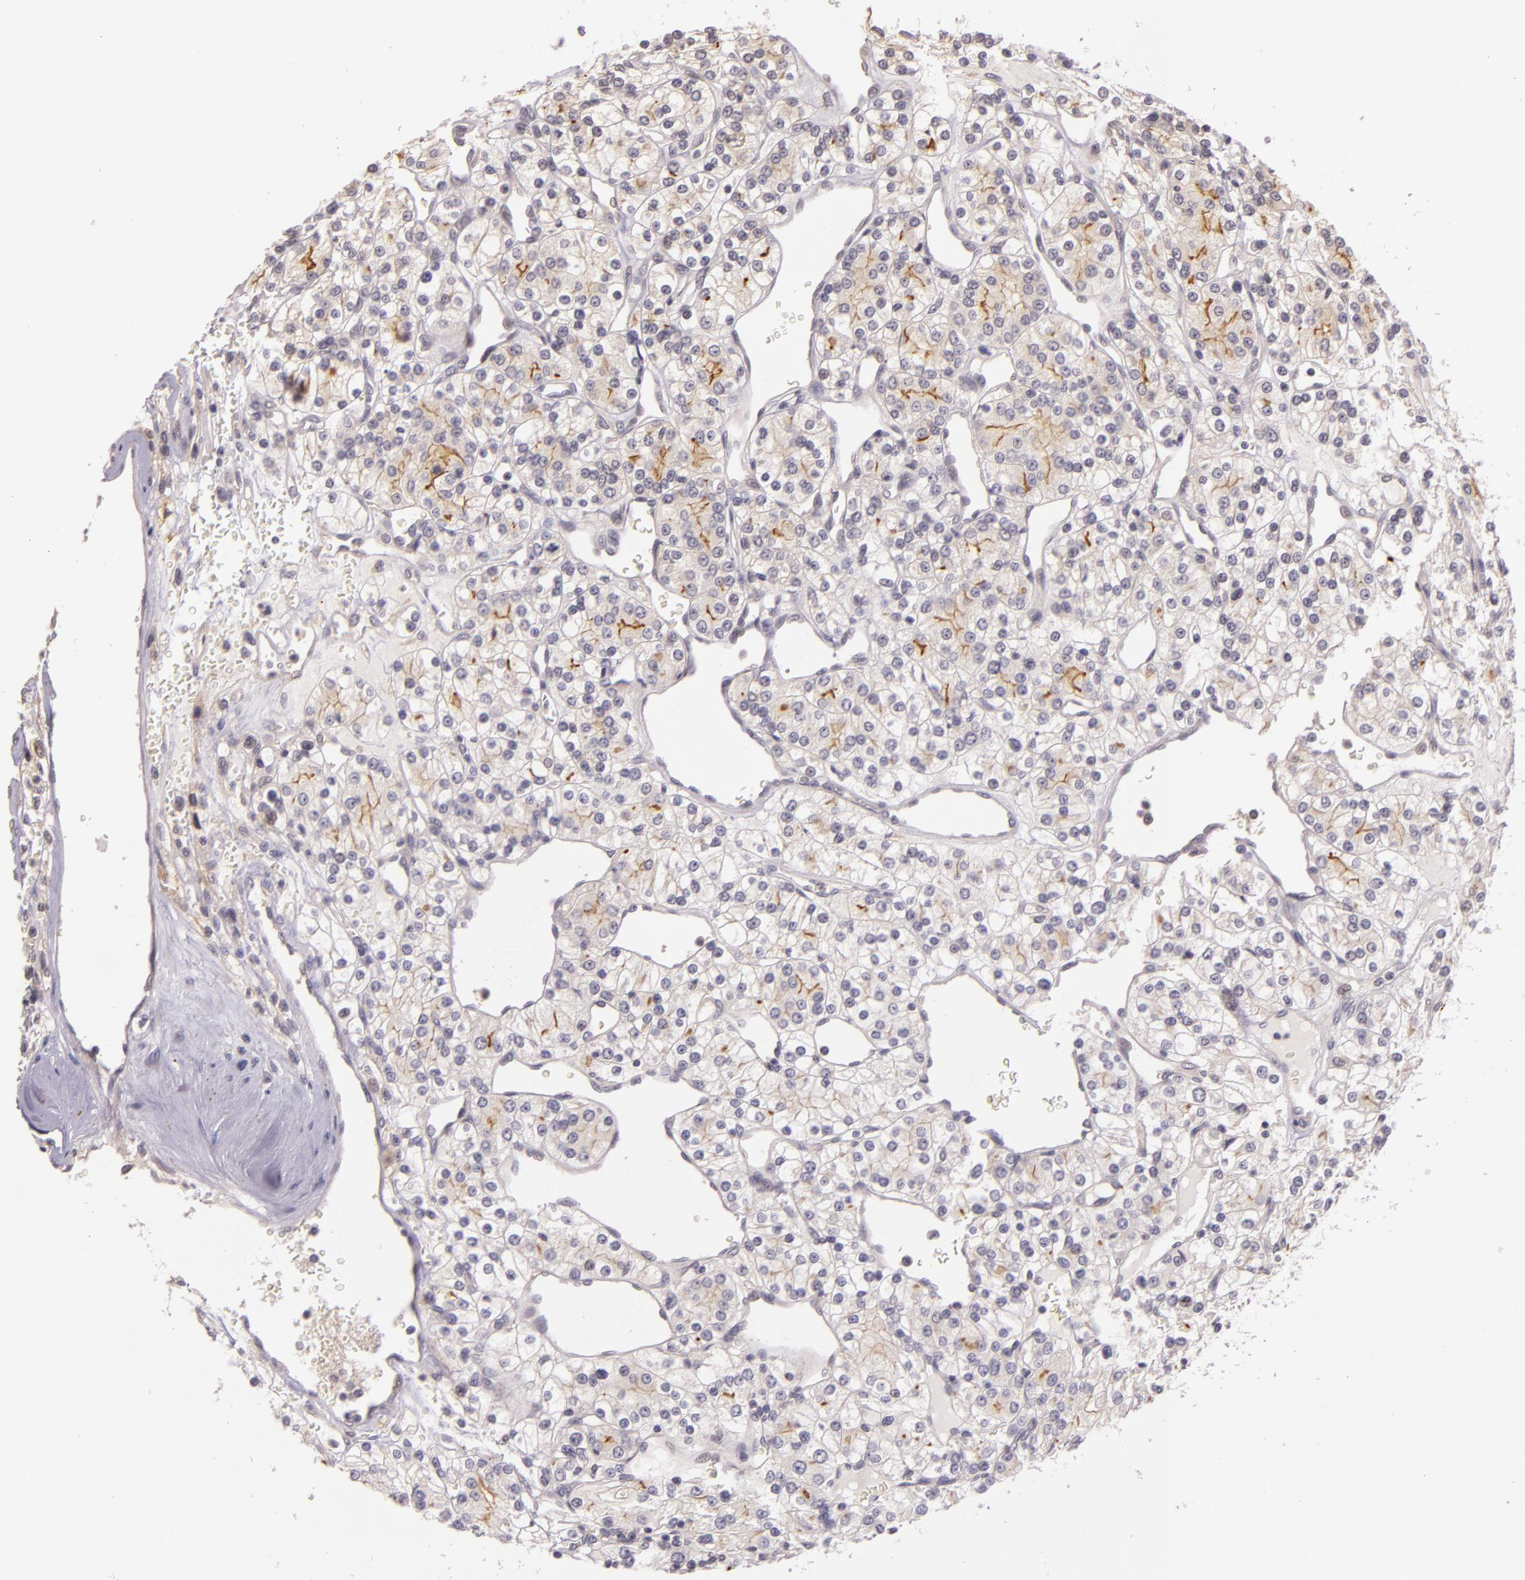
{"staining": {"intensity": "moderate", "quantity": "<25%", "location": "cytoplasmic/membranous"}, "tissue": "renal cancer", "cell_type": "Tumor cells", "image_type": "cancer", "snomed": [{"axis": "morphology", "description": "Adenocarcinoma, NOS"}, {"axis": "topography", "description": "Kidney"}], "caption": "Human adenocarcinoma (renal) stained with a protein marker demonstrates moderate staining in tumor cells.", "gene": "ARMH4", "patient": {"sex": "female", "age": 62}}